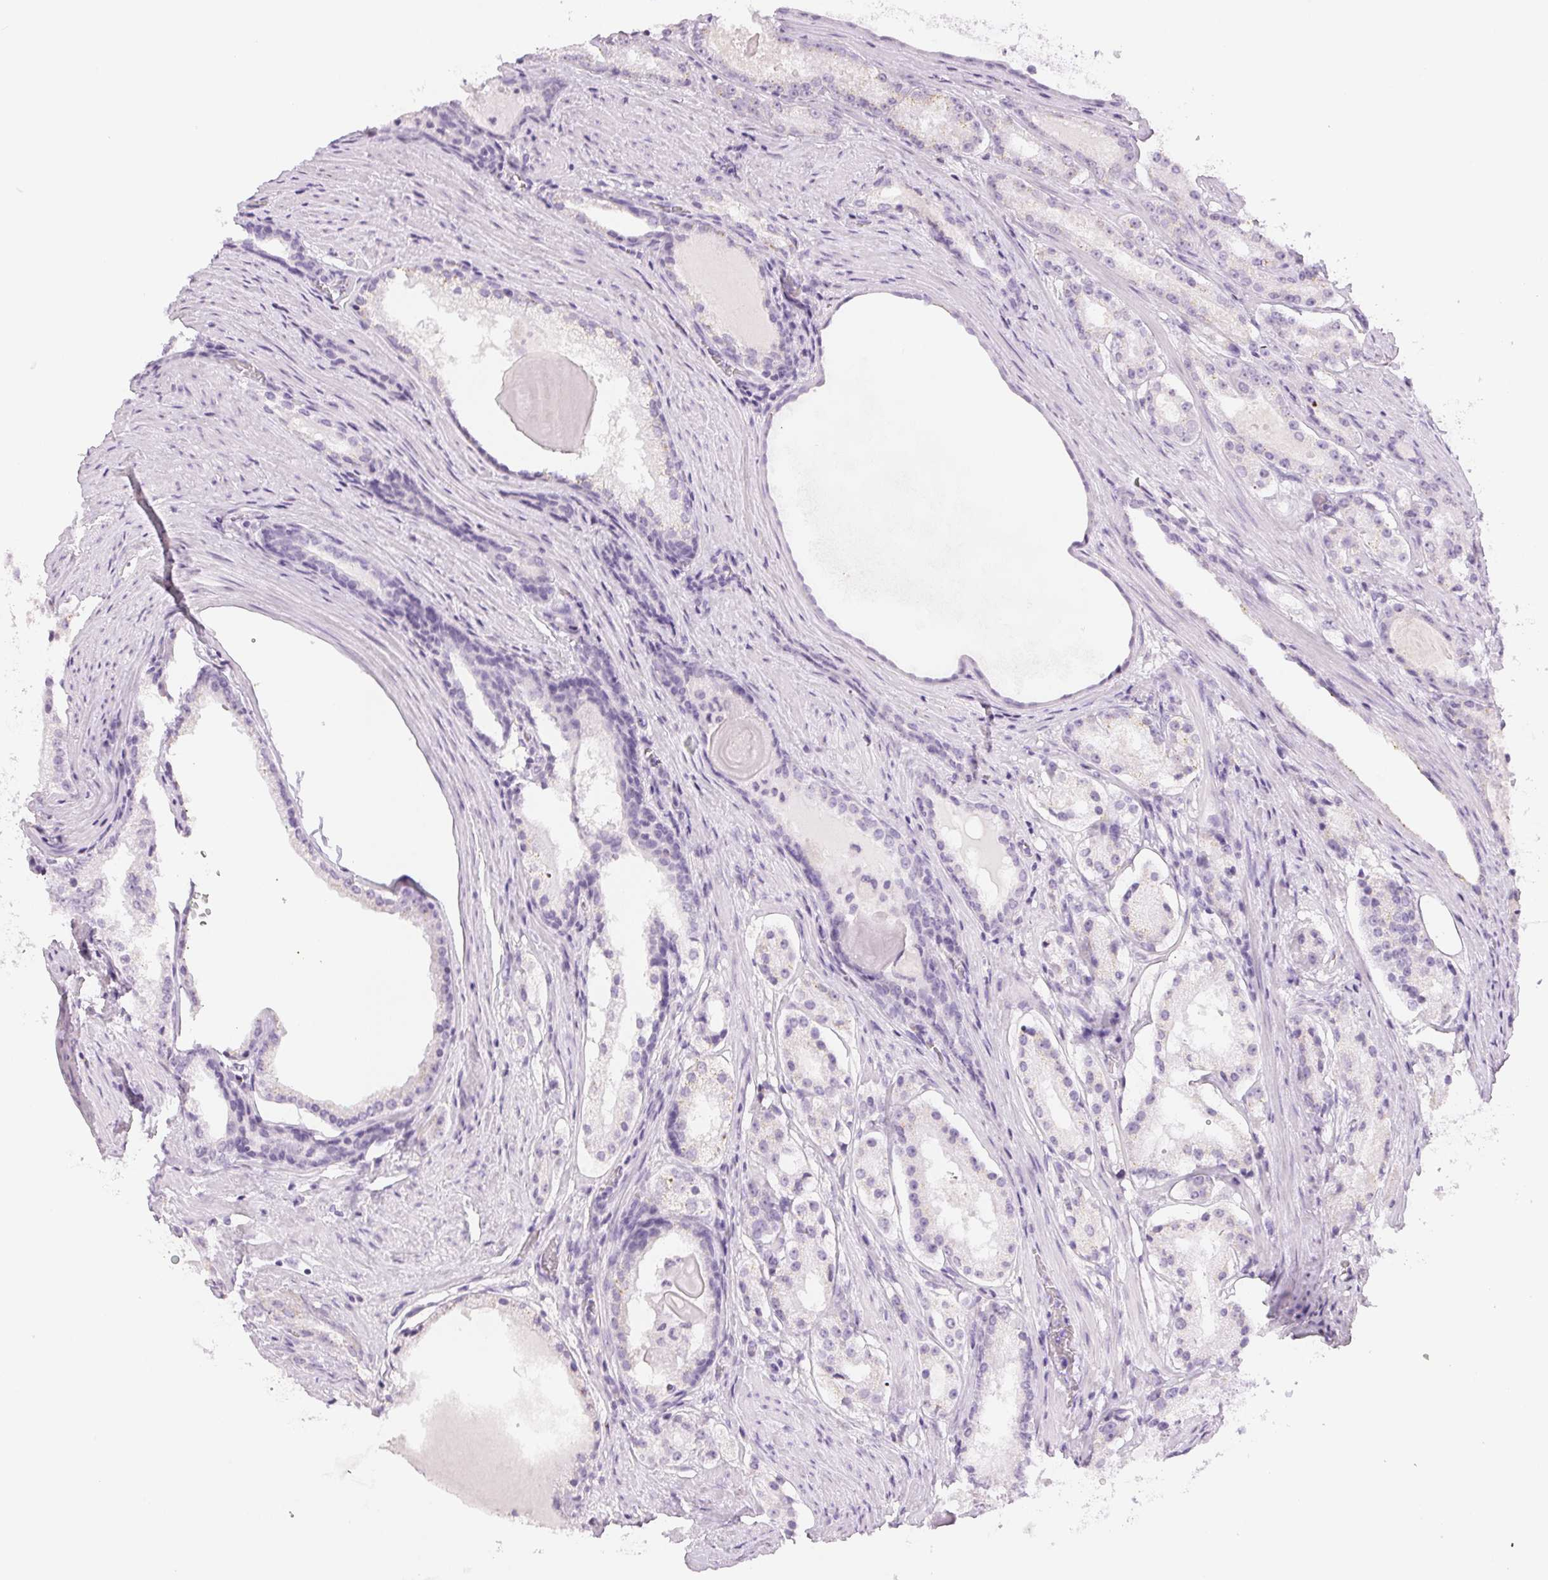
{"staining": {"intensity": "negative", "quantity": "none", "location": "none"}, "tissue": "prostate cancer", "cell_type": "Tumor cells", "image_type": "cancer", "snomed": [{"axis": "morphology", "description": "Adenocarcinoma, Low grade"}, {"axis": "topography", "description": "Prostate"}], "caption": "There is no significant expression in tumor cells of prostate adenocarcinoma (low-grade).", "gene": "SLC5A2", "patient": {"sex": "male", "age": 57}}